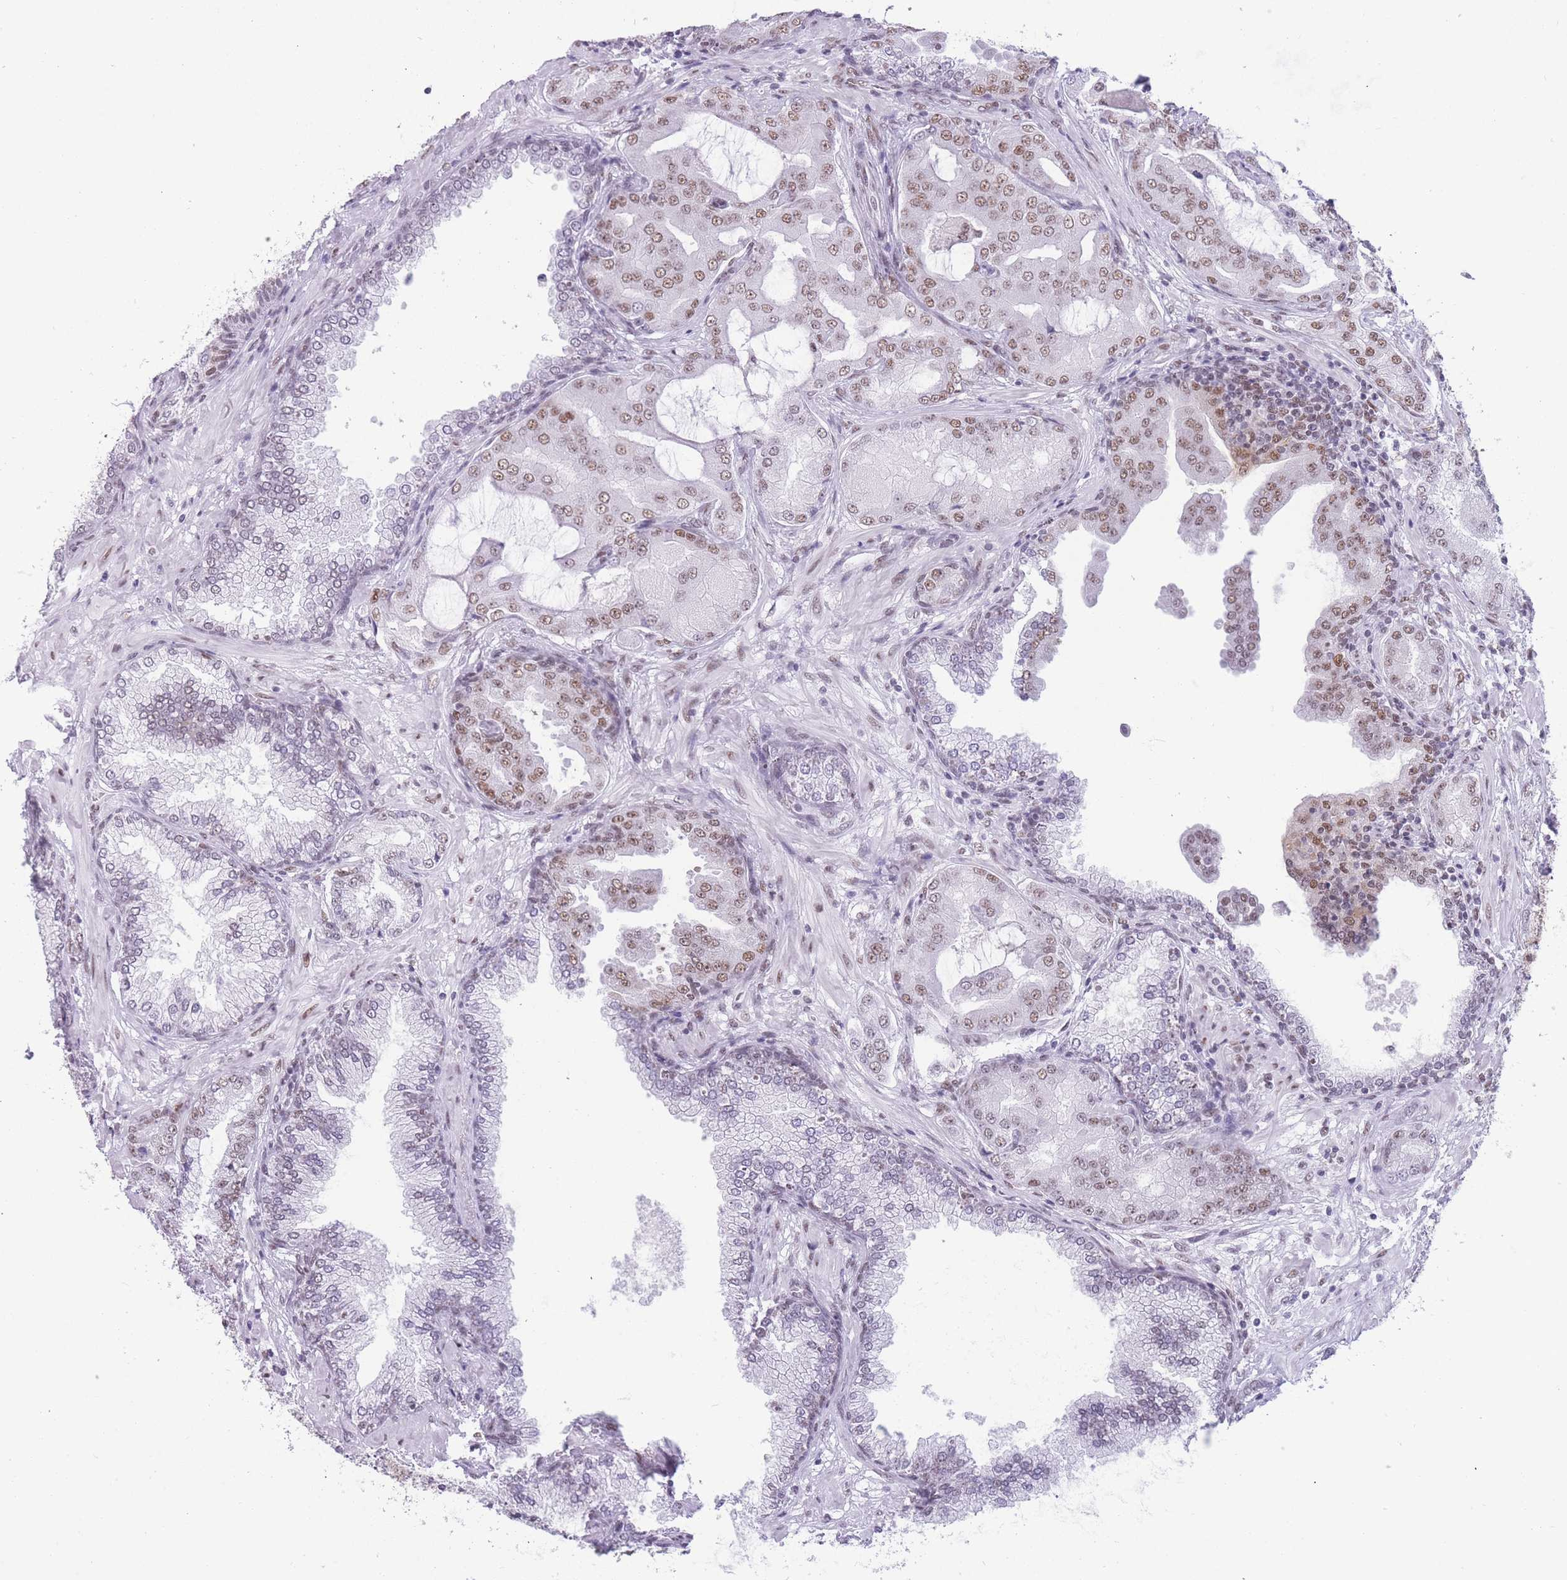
{"staining": {"intensity": "moderate", "quantity": "25%-75%", "location": "nuclear"}, "tissue": "prostate cancer", "cell_type": "Tumor cells", "image_type": "cancer", "snomed": [{"axis": "morphology", "description": "Adenocarcinoma, High grade"}, {"axis": "topography", "description": "Prostate"}], "caption": "This is a histology image of immunohistochemistry (IHC) staining of prostate high-grade adenocarcinoma, which shows moderate expression in the nuclear of tumor cells.", "gene": "HNRNPUL1", "patient": {"sex": "male", "age": 68}}